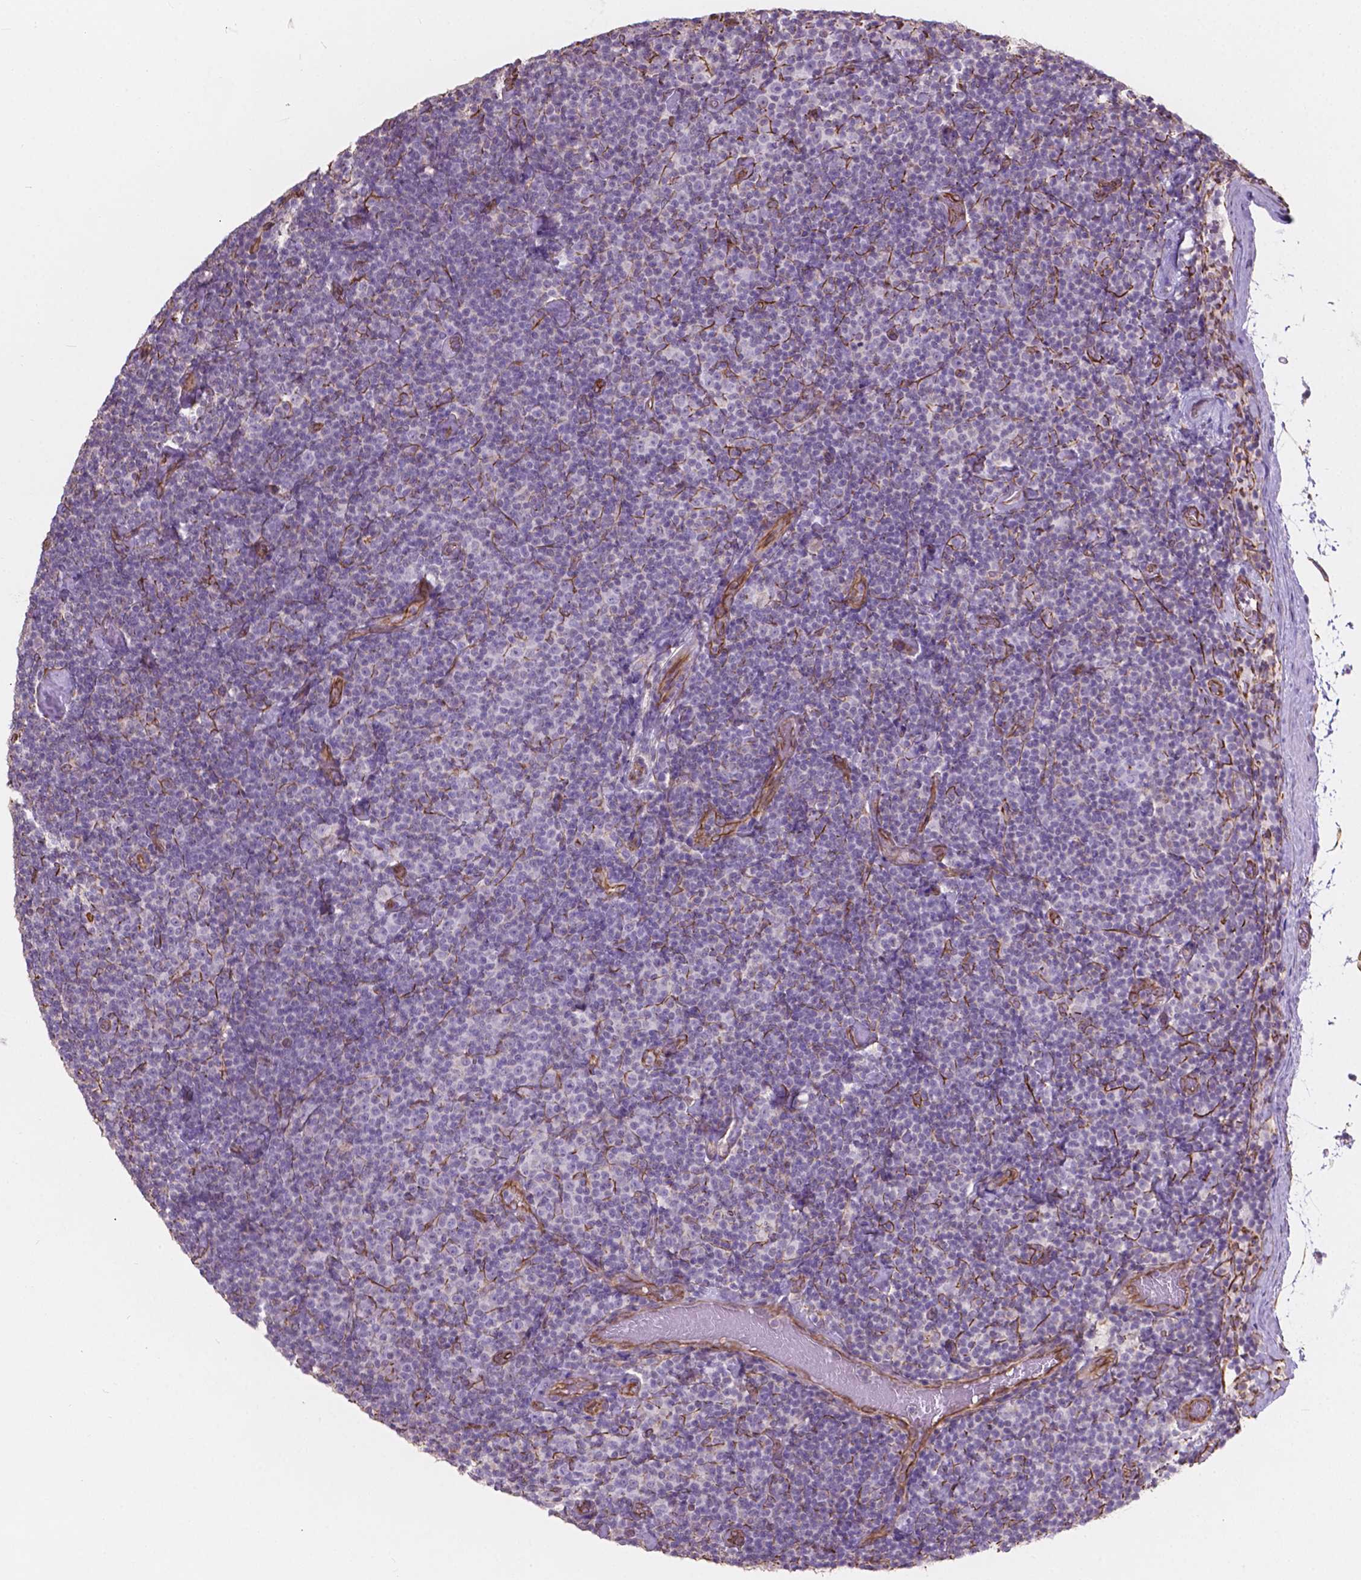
{"staining": {"intensity": "negative", "quantity": "none", "location": "none"}, "tissue": "lymphoma", "cell_type": "Tumor cells", "image_type": "cancer", "snomed": [{"axis": "morphology", "description": "Malignant lymphoma, non-Hodgkin's type, Low grade"}, {"axis": "topography", "description": "Lymph node"}], "caption": "Malignant lymphoma, non-Hodgkin's type (low-grade) stained for a protein using immunohistochemistry shows no expression tumor cells.", "gene": "AMOT", "patient": {"sex": "male", "age": 81}}